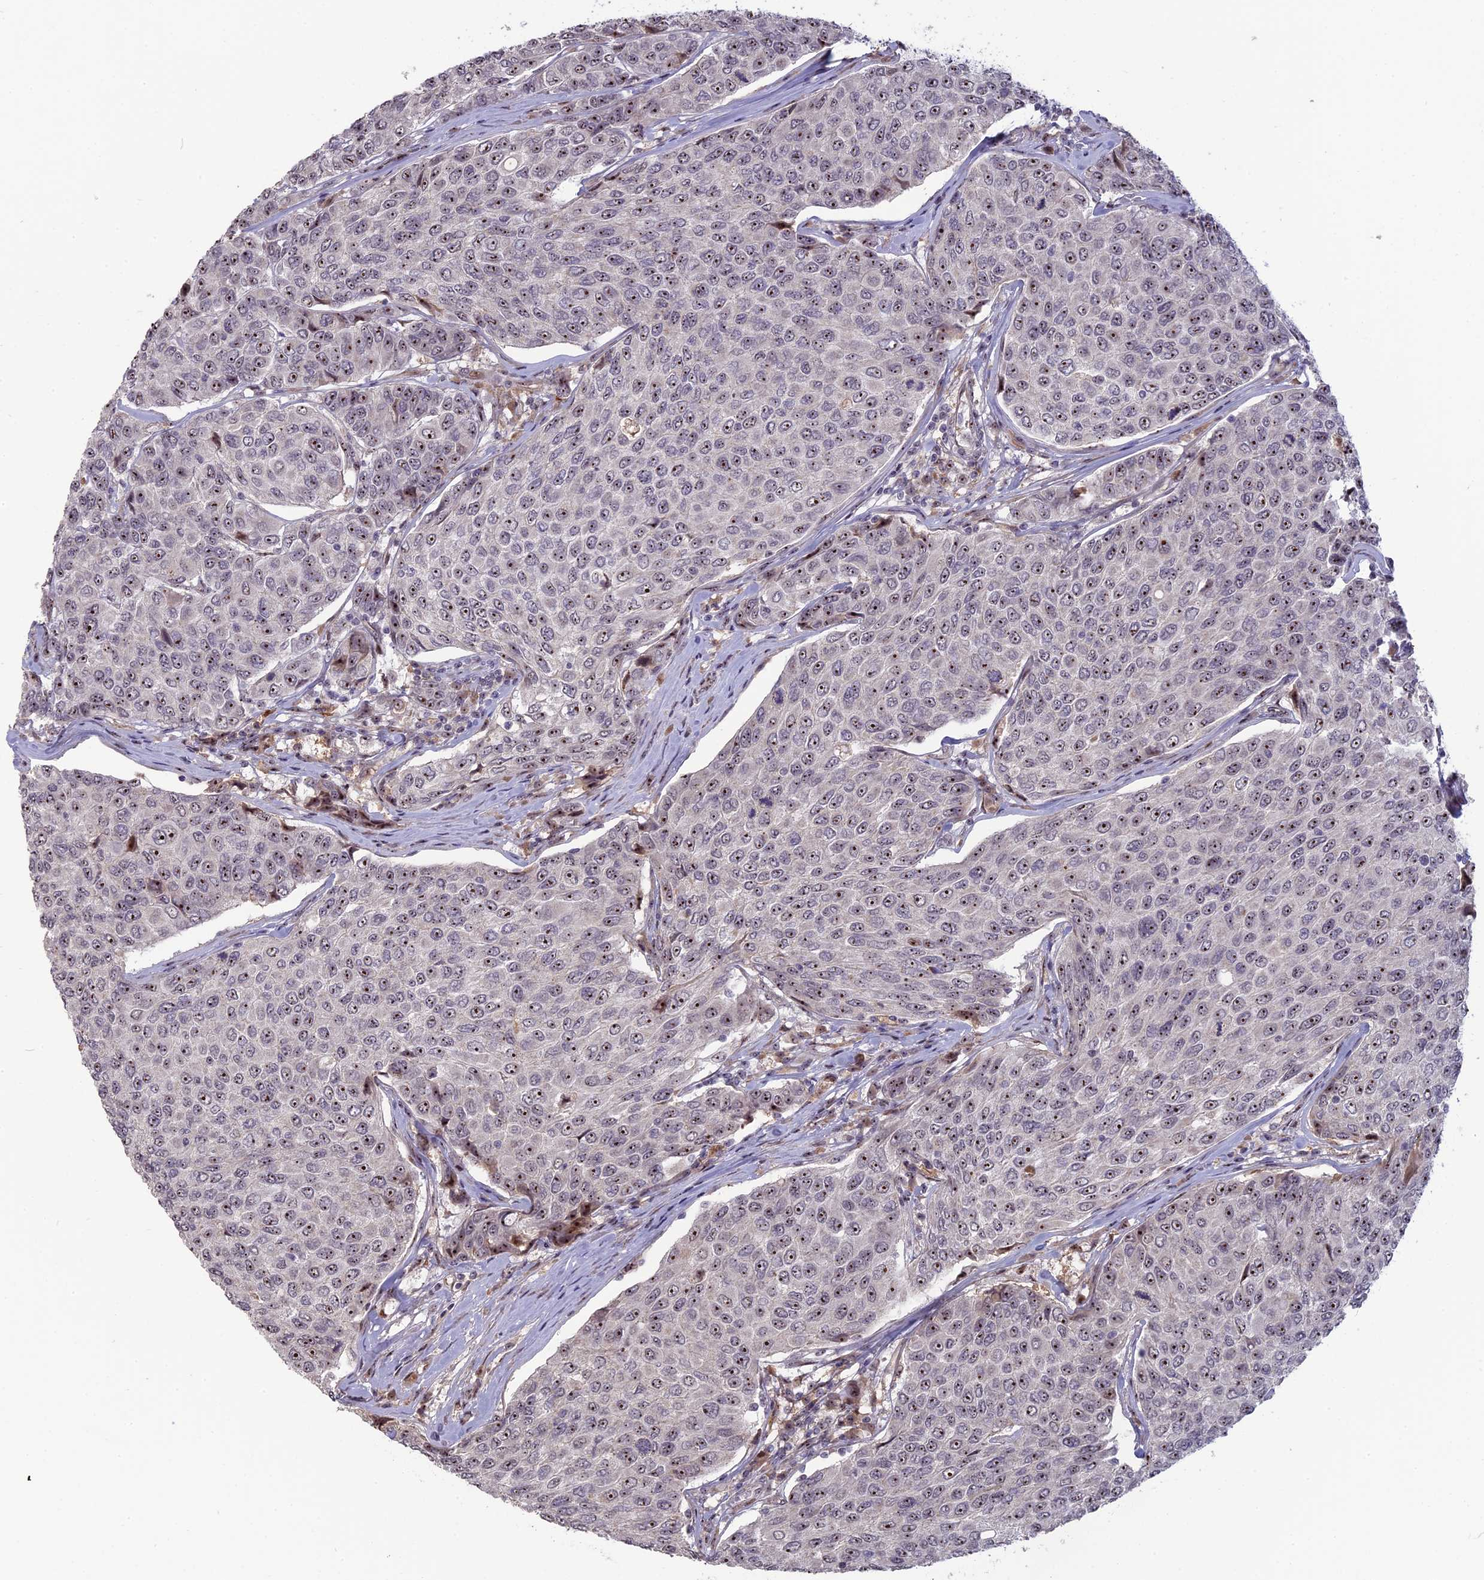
{"staining": {"intensity": "moderate", "quantity": ">75%", "location": "nuclear"}, "tissue": "breast cancer", "cell_type": "Tumor cells", "image_type": "cancer", "snomed": [{"axis": "morphology", "description": "Duct carcinoma"}, {"axis": "topography", "description": "Breast"}], "caption": "This is an image of IHC staining of invasive ductal carcinoma (breast), which shows moderate expression in the nuclear of tumor cells.", "gene": "FAM131A", "patient": {"sex": "female", "age": 55}}